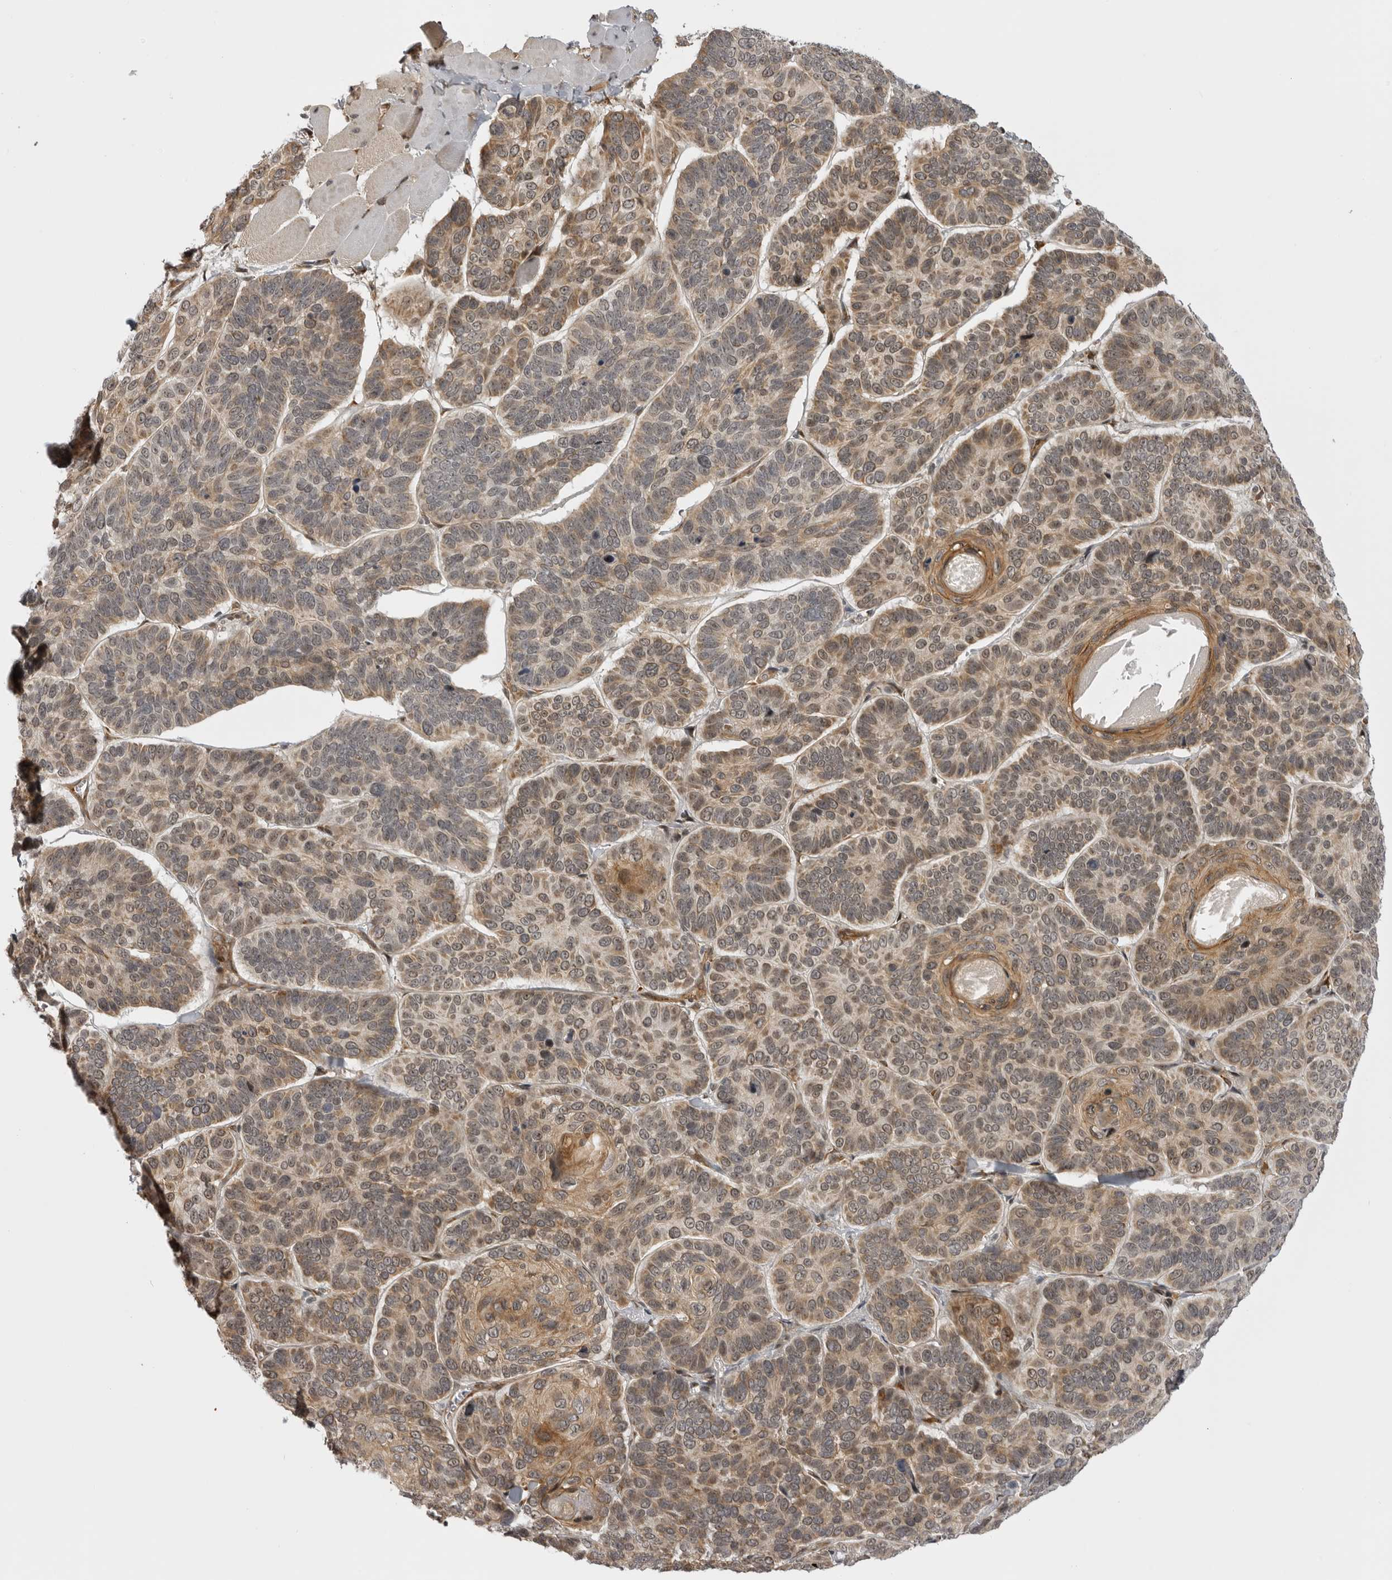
{"staining": {"intensity": "moderate", "quantity": ">75%", "location": "cytoplasmic/membranous"}, "tissue": "skin cancer", "cell_type": "Tumor cells", "image_type": "cancer", "snomed": [{"axis": "morphology", "description": "Basal cell carcinoma"}, {"axis": "topography", "description": "Skin"}], "caption": "This image reveals immunohistochemistry (IHC) staining of human basal cell carcinoma (skin), with medium moderate cytoplasmic/membranous positivity in about >75% of tumor cells.", "gene": "DNAH14", "patient": {"sex": "male", "age": 62}}